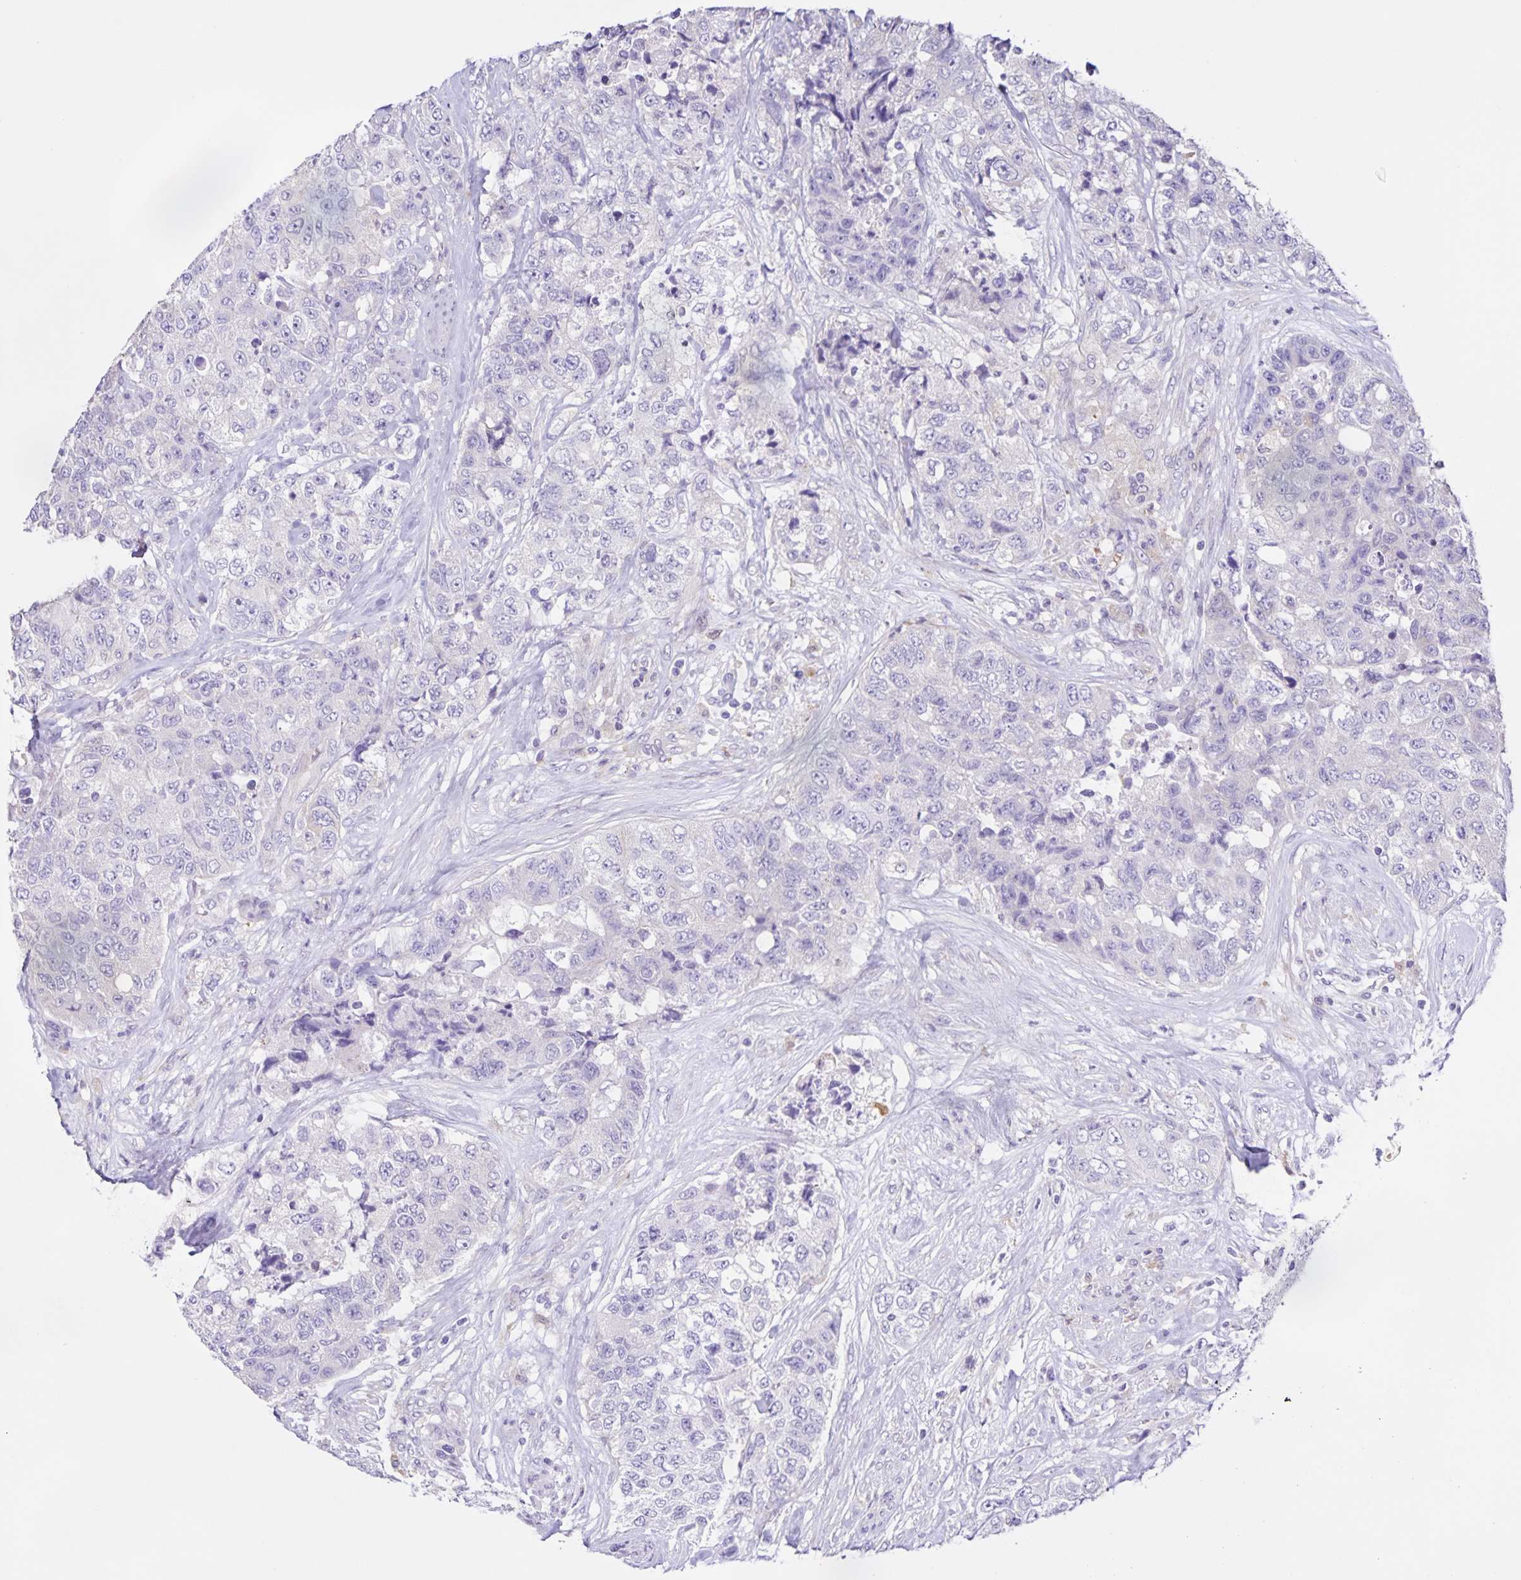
{"staining": {"intensity": "negative", "quantity": "none", "location": "none"}, "tissue": "urothelial cancer", "cell_type": "Tumor cells", "image_type": "cancer", "snomed": [{"axis": "morphology", "description": "Urothelial carcinoma, High grade"}, {"axis": "topography", "description": "Urinary bladder"}], "caption": "Urothelial cancer stained for a protein using immunohistochemistry (IHC) exhibits no expression tumor cells.", "gene": "BOLL", "patient": {"sex": "female", "age": 78}}